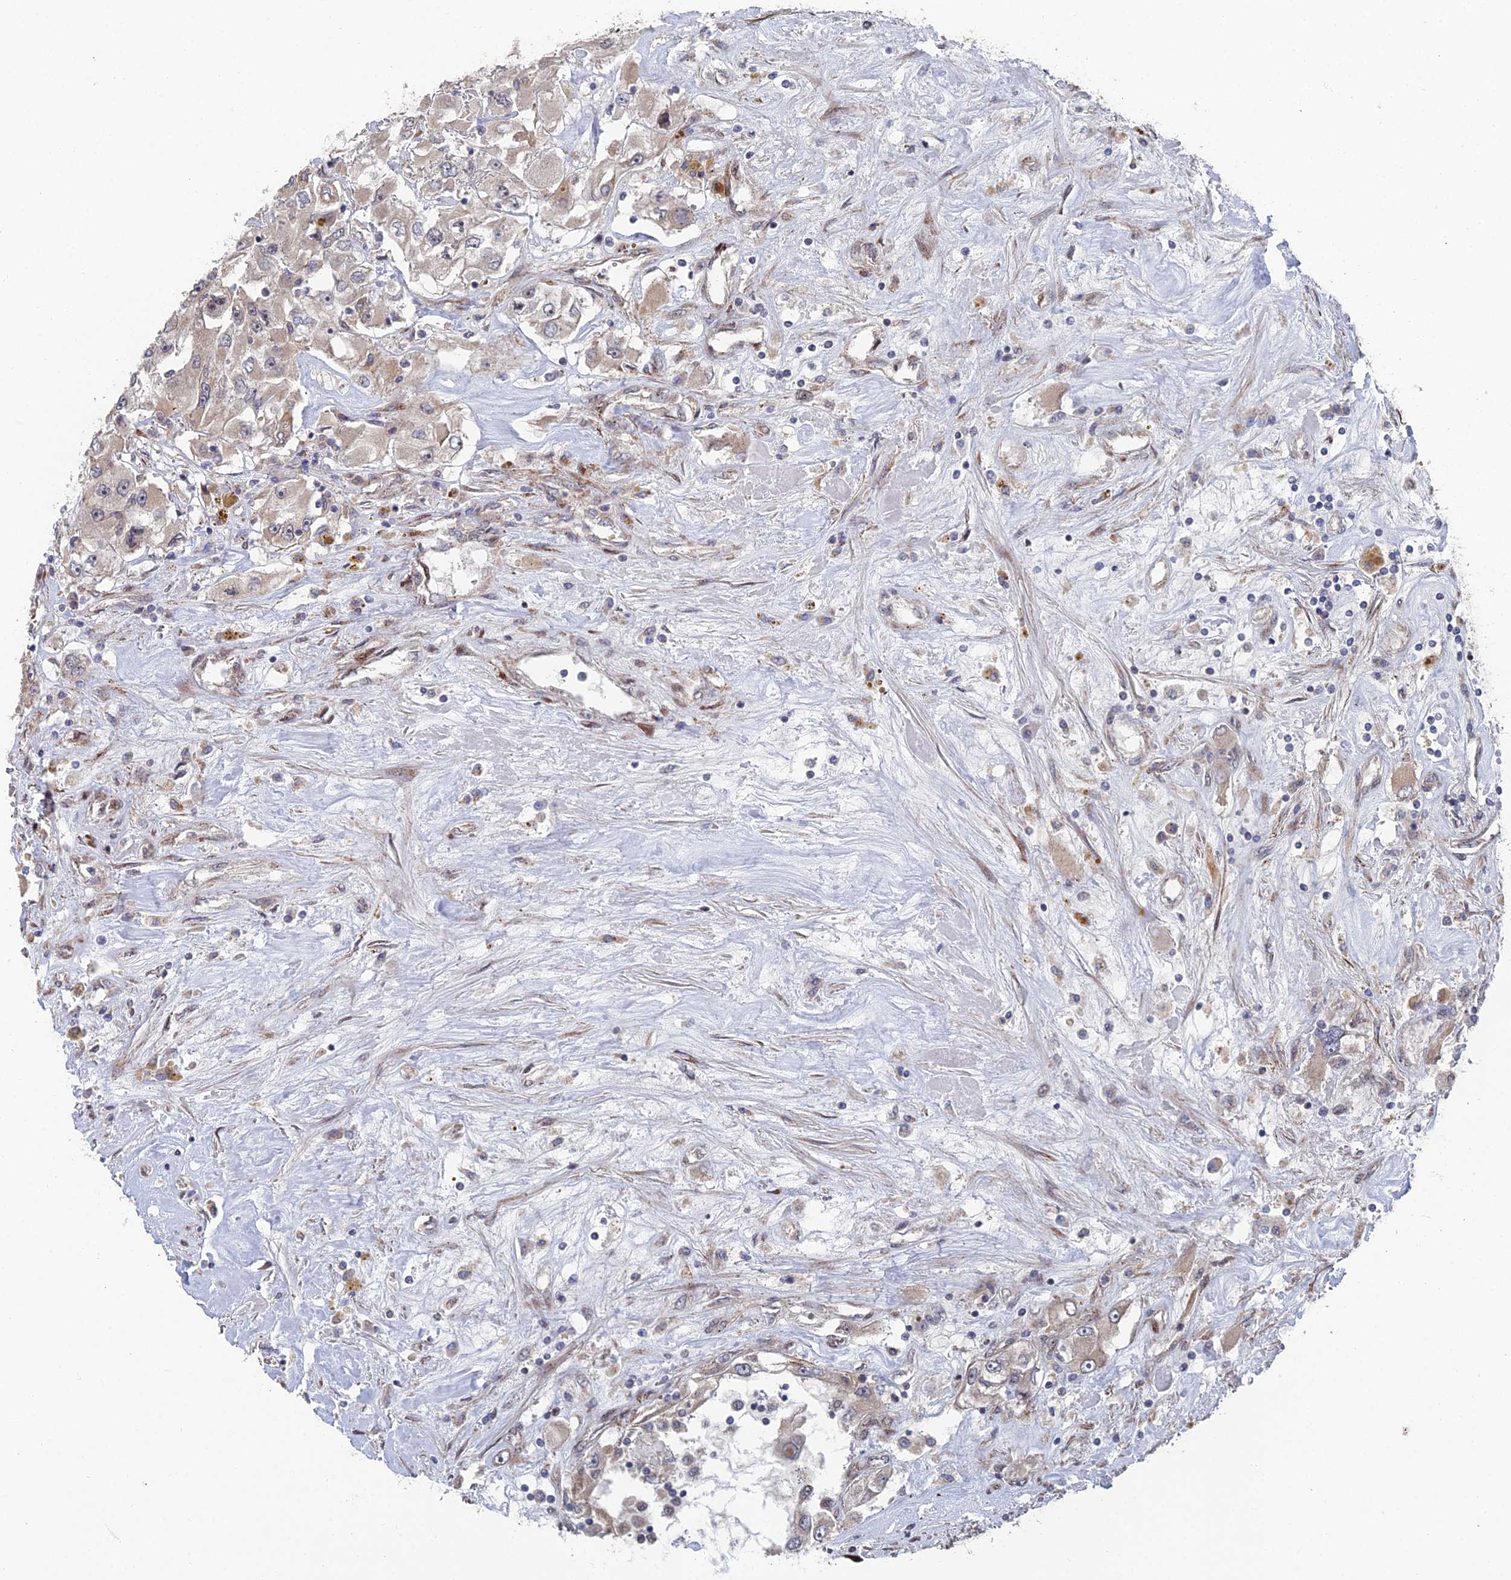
{"staining": {"intensity": "weak", "quantity": "25%-75%", "location": "cytoplasmic/membranous"}, "tissue": "renal cancer", "cell_type": "Tumor cells", "image_type": "cancer", "snomed": [{"axis": "morphology", "description": "Adenocarcinoma, NOS"}, {"axis": "topography", "description": "Kidney"}], "caption": "Immunohistochemistry (IHC) image of human renal cancer stained for a protein (brown), which reveals low levels of weak cytoplasmic/membranous staining in approximately 25%-75% of tumor cells.", "gene": "GTF2IRD1", "patient": {"sex": "female", "age": 52}}